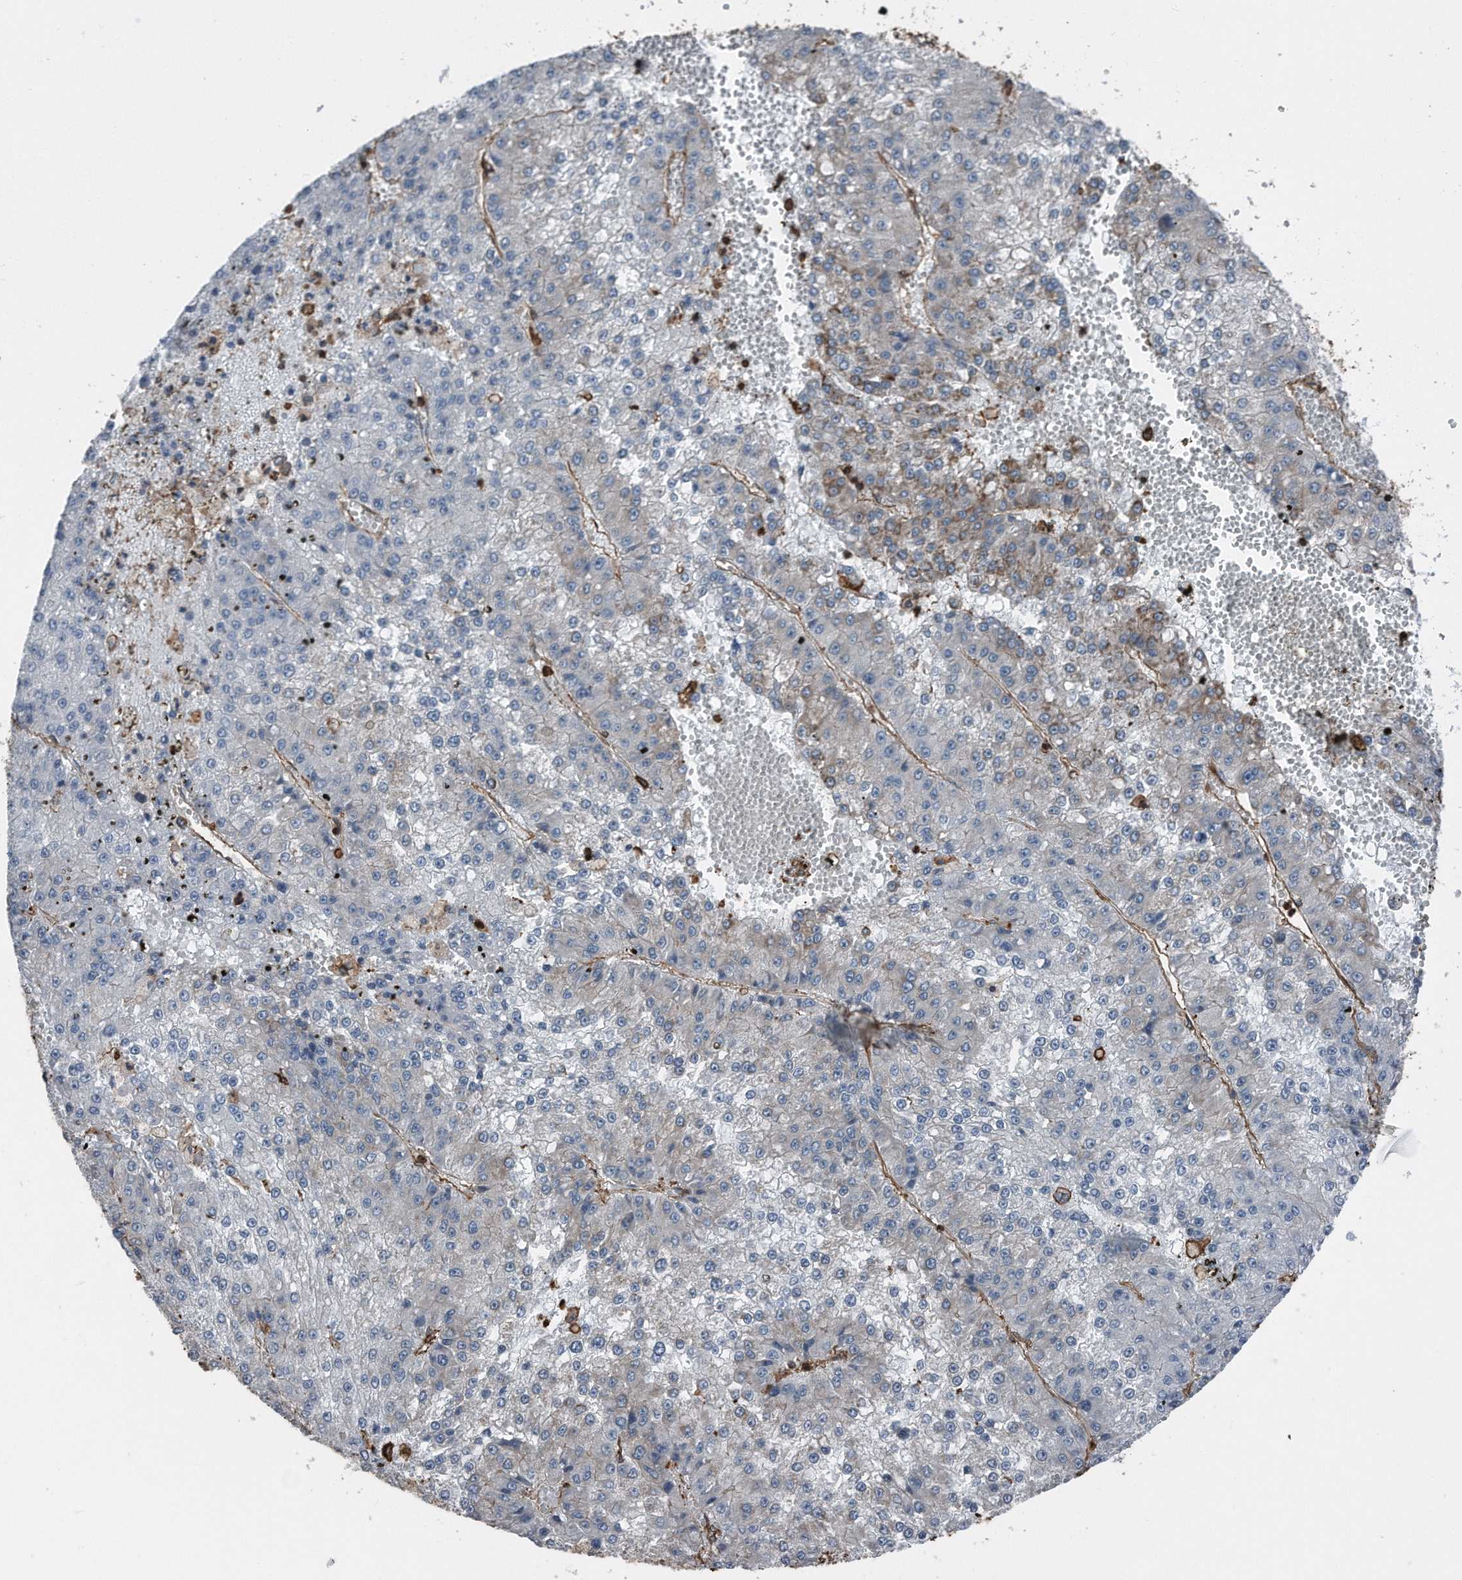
{"staining": {"intensity": "weak", "quantity": "<25%", "location": "cytoplasmic/membranous"}, "tissue": "liver cancer", "cell_type": "Tumor cells", "image_type": "cancer", "snomed": [{"axis": "morphology", "description": "Carcinoma, Hepatocellular, NOS"}, {"axis": "topography", "description": "Liver"}], "caption": "IHC photomicrograph of neoplastic tissue: human liver cancer (hepatocellular carcinoma) stained with DAB shows no significant protein expression in tumor cells. (Immunohistochemistry, brightfield microscopy, high magnification).", "gene": "RSPO3", "patient": {"sex": "female", "age": 73}}